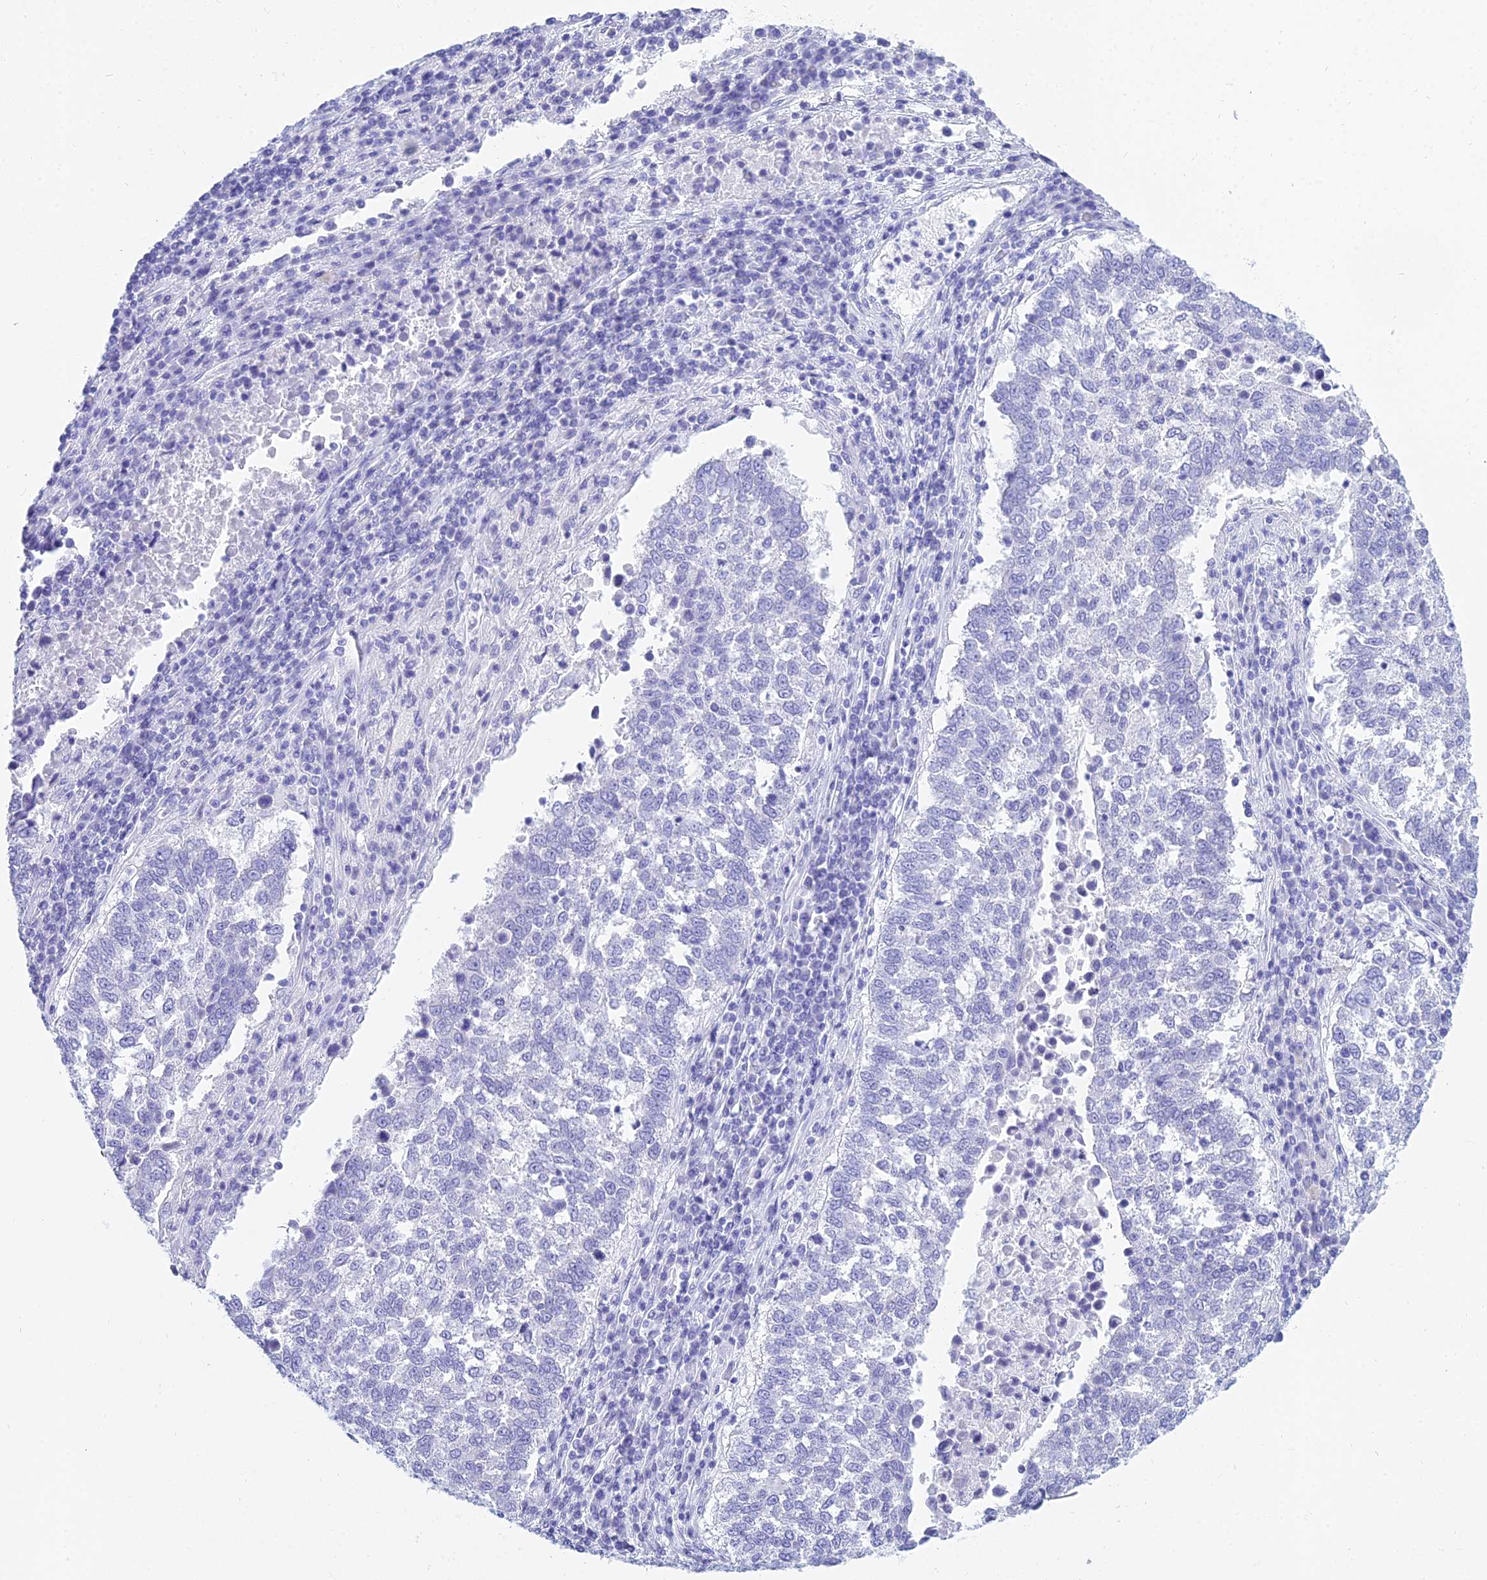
{"staining": {"intensity": "negative", "quantity": "none", "location": "none"}, "tissue": "lung cancer", "cell_type": "Tumor cells", "image_type": "cancer", "snomed": [{"axis": "morphology", "description": "Squamous cell carcinoma, NOS"}, {"axis": "topography", "description": "Lung"}], "caption": "IHC histopathology image of neoplastic tissue: lung squamous cell carcinoma stained with DAB reveals no significant protein staining in tumor cells.", "gene": "PATE4", "patient": {"sex": "male", "age": 73}}